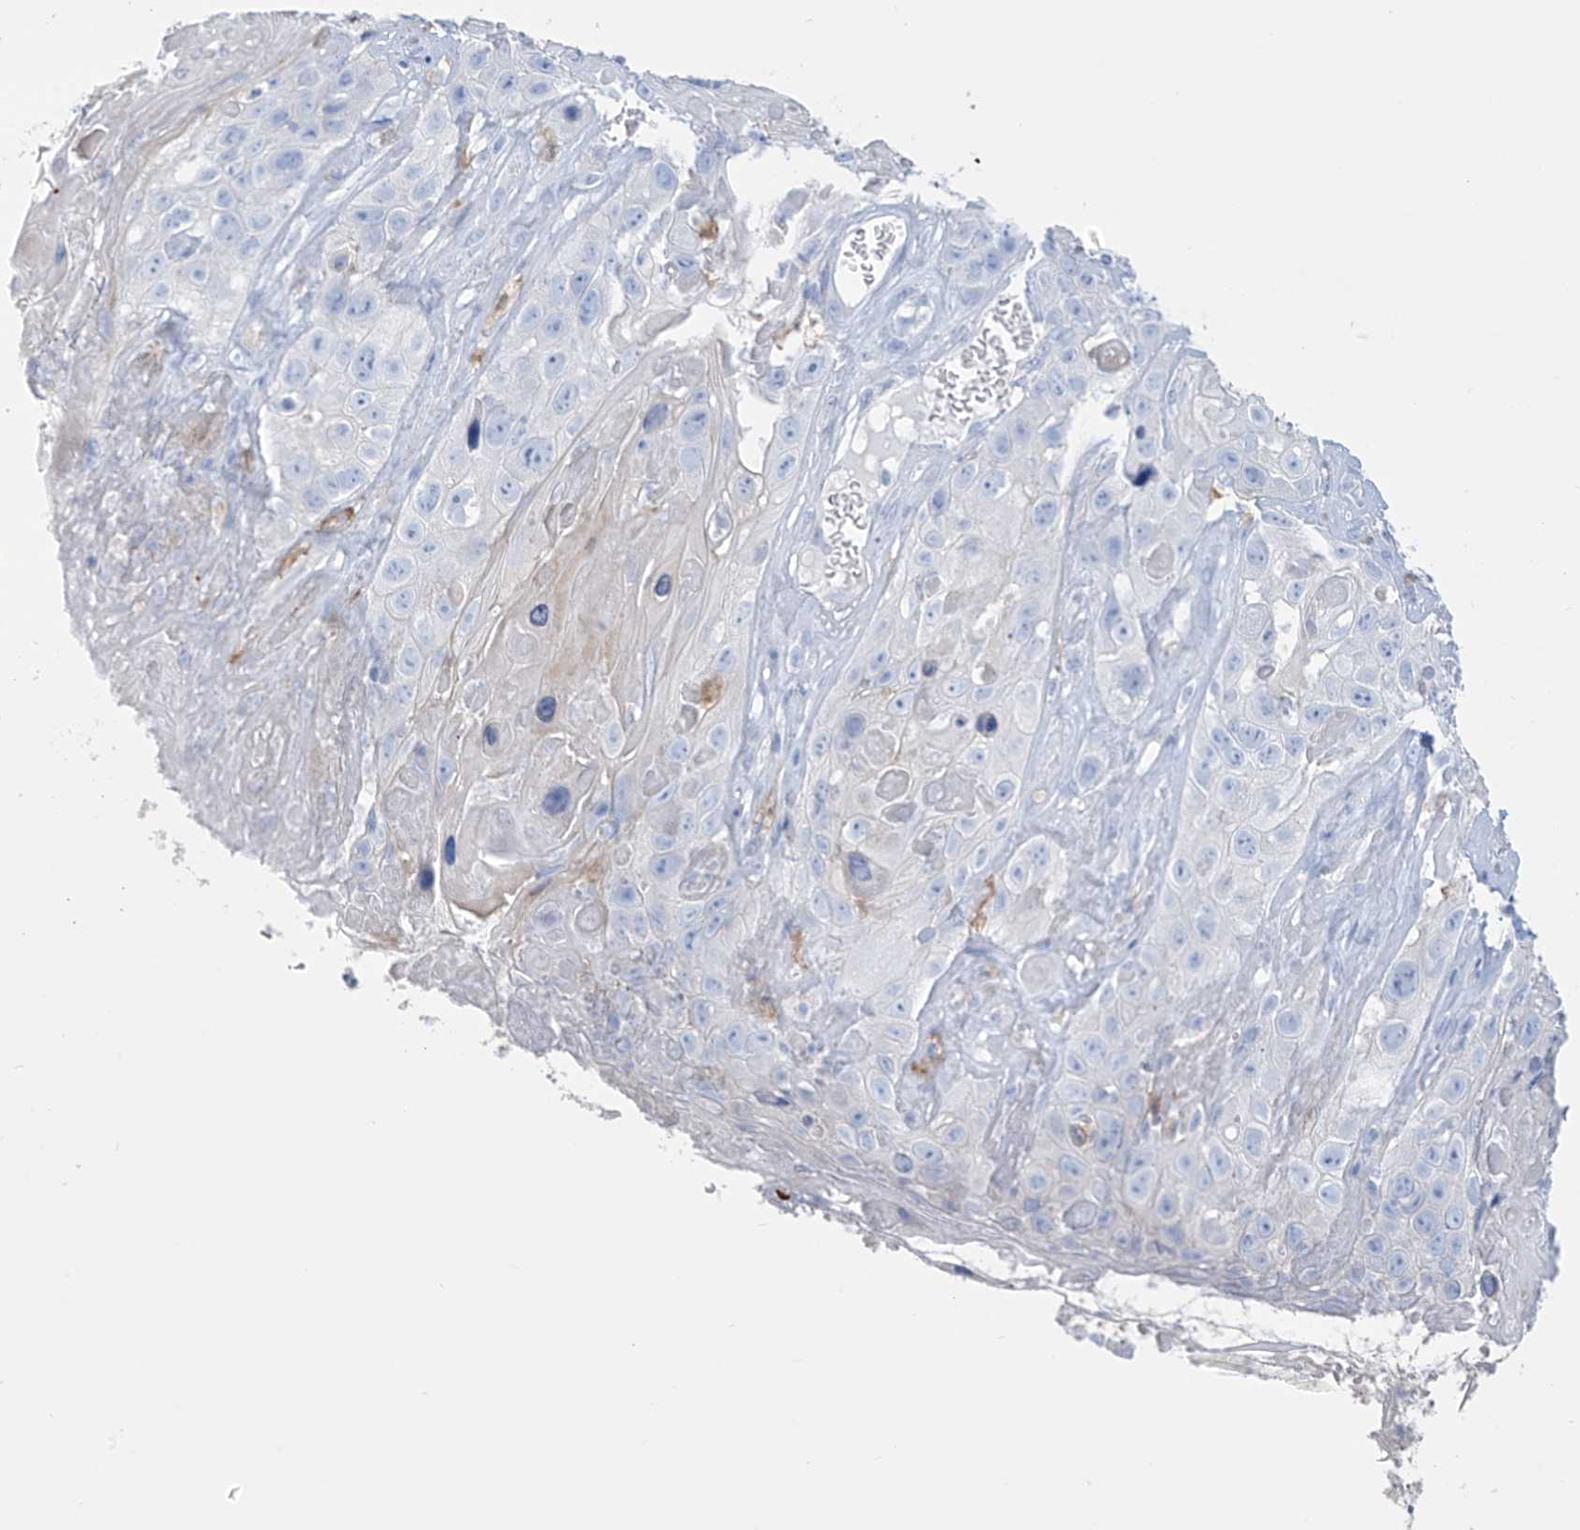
{"staining": {"intensity": "negative", "quantity": "none", "location": "none"}, "tissue": "skin cancer", "cell_type": "Tumor cells", "image_type": "cancer", "snomed": [{"axis": "morphology", "description": "Squamous cell carcinoma, NOS"}, {"axis": "topography", "description": "Skin"}], "caption": "The histopathology image displays no staining of tumor cells in squamous cell carcinoma (skin).", "gene": "TRMT2B", "patient": {"sex": "male", "age": 55}}